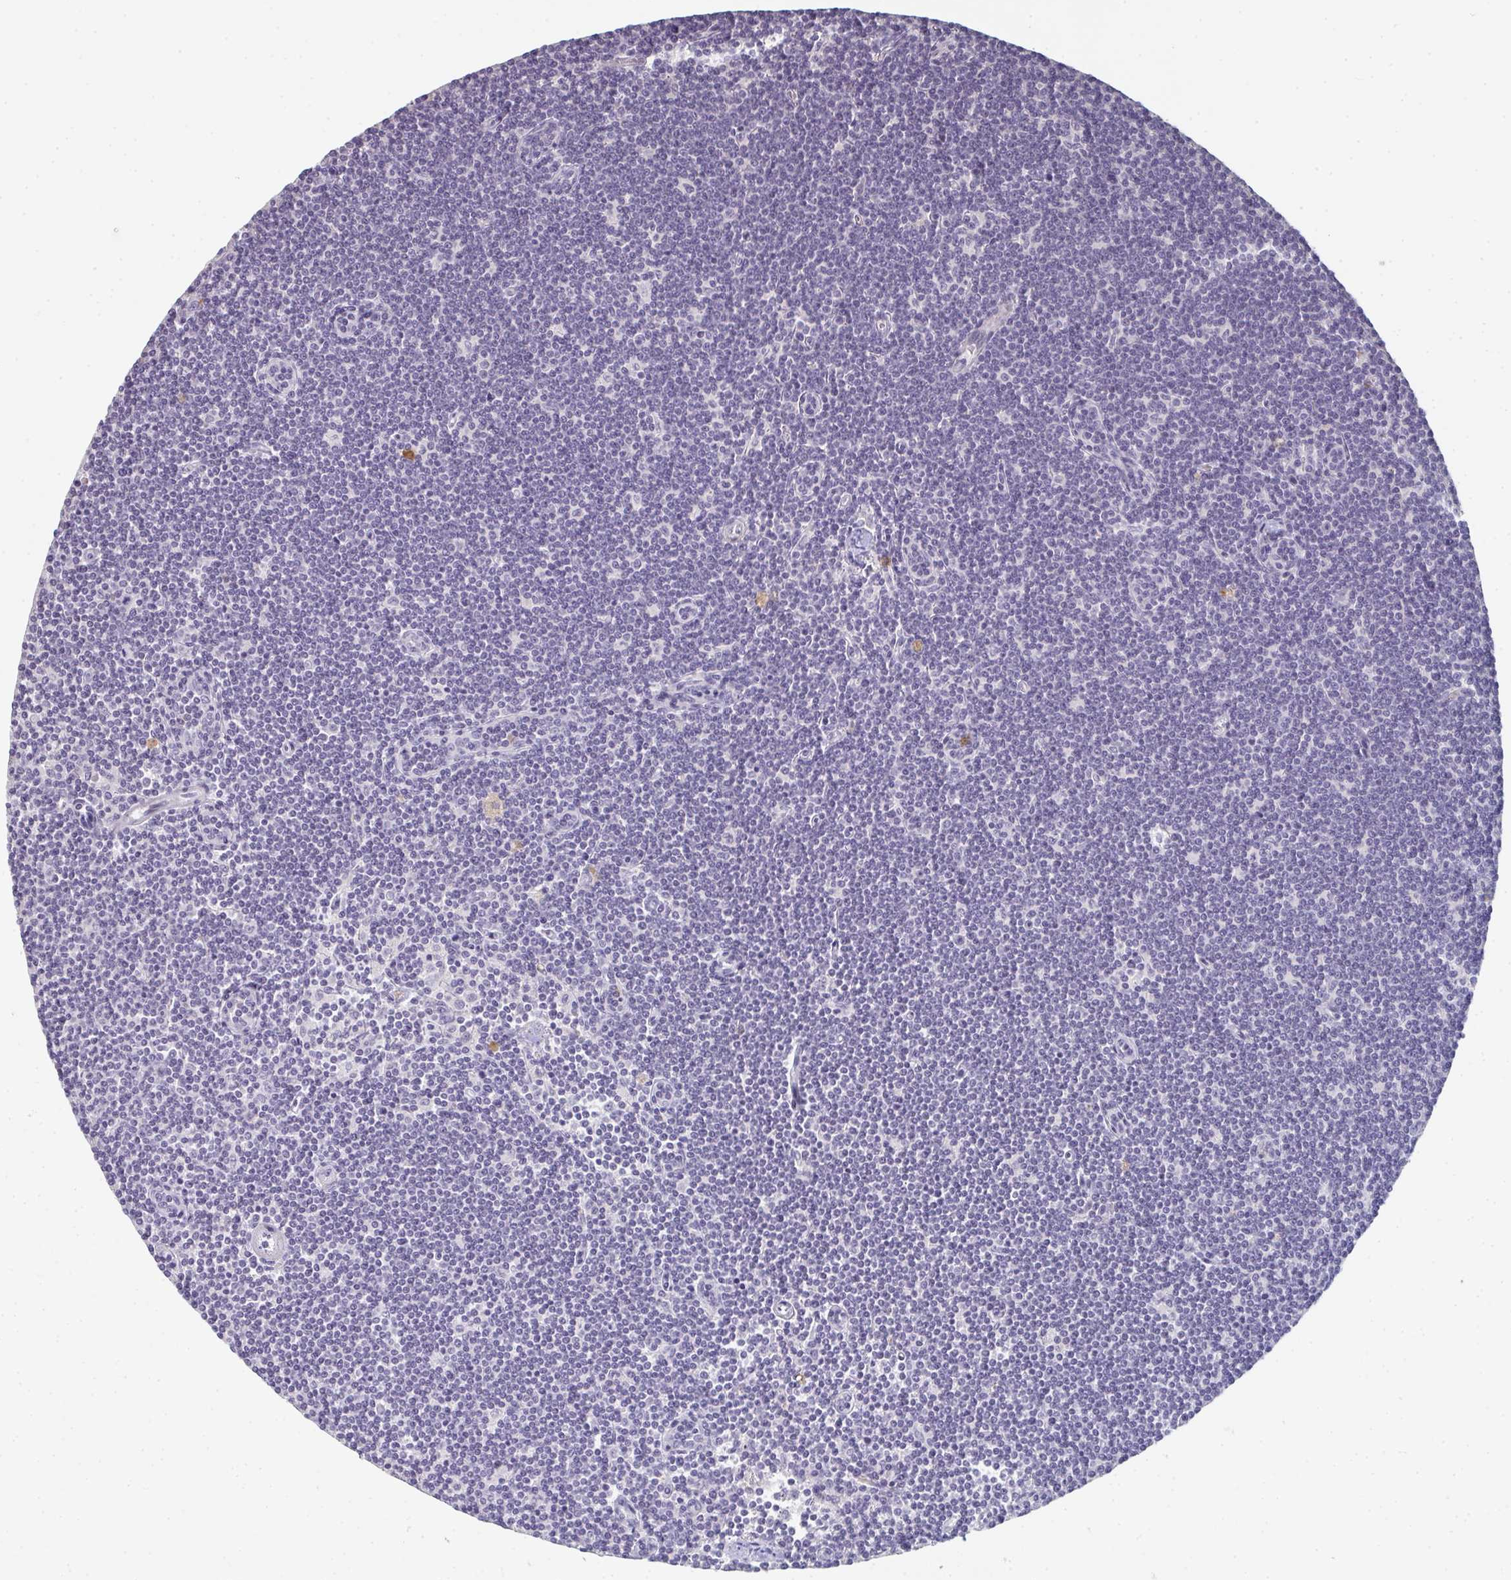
{"staining": {"intensity": "negative", "quantity": "none", "location": "none"}, "tissue": "lymphoma", "cell_type": "Tumor cells", "image_type": "cancer", "snomed": [{"axis": "morphology", "description": "Malignant lymphoma, non-Hodgkin's type, Low grade"}, {"axis": "topography", "description": "Lymph node"}], "caption": "DAB immunohistochemical staining of human lymphoma displays no significant expression in tumor cells. (Stains: DAB immunohistochemistry (IHC) with hematoxylin counter stain, Microscopy: brightfield microscopy at high magnification).", "gene": "A1CF", "patient": {"sex": "female", "age": 73}}